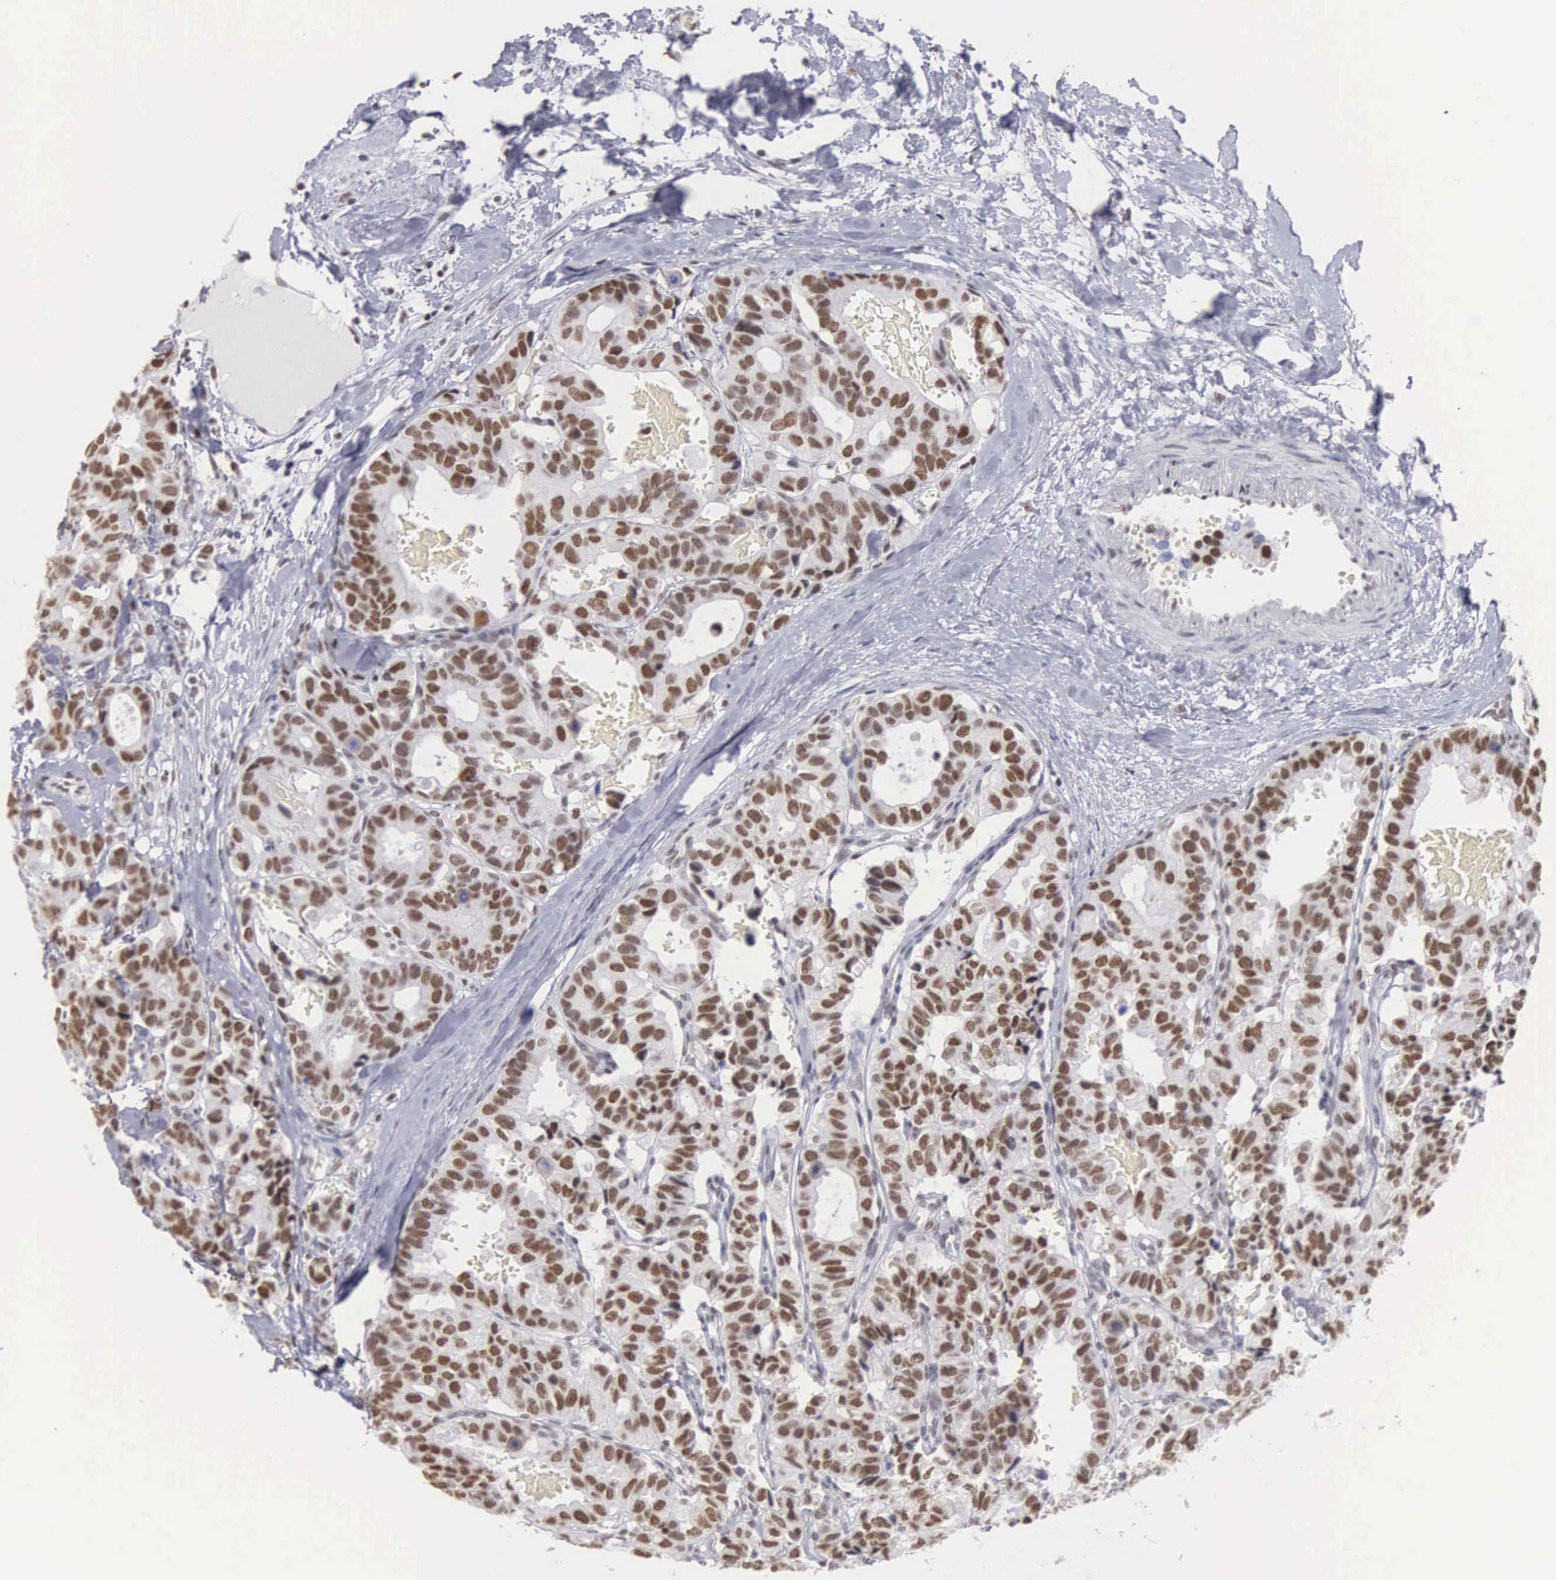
{"staining": {"intensity": "strong", "quantity": ">75%", "location": "nuclear"}, "tissue": "breast cancer", "cell_type": "Tumor cells", "image_type": "cancer", "snomed": [{"axis": "morphology", "description": "Duct carcinoma"}, {"axis": "topography", "description": "Breast"}], "caption": "IHC (DAB) staining of breast cancer (intraductal carcinoma) shows strong nuclear protein positivity in approximately >75% of tumor cells.", "gene": "CSTF2", "patient": {"sex": "female", "age": 69}}